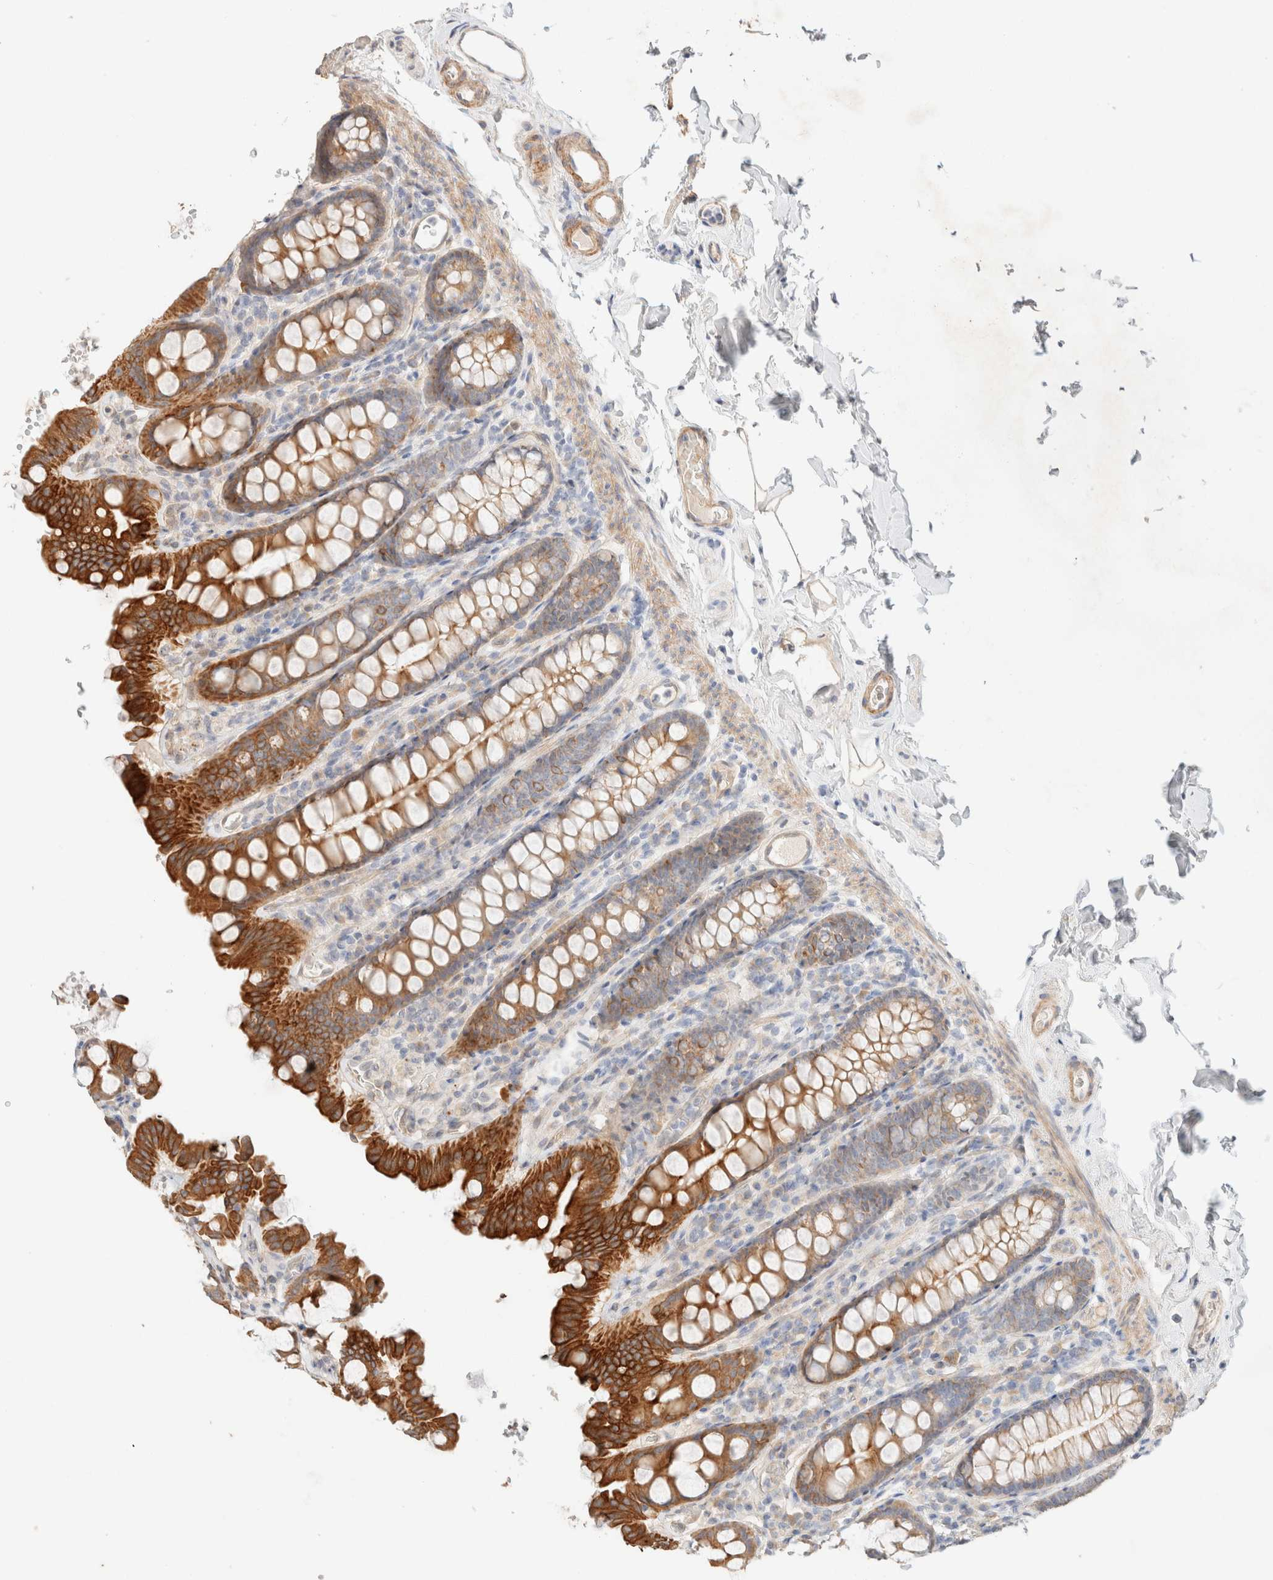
{"staining": {"intensity": "weak", "quantity": ">75%", "location": "cytoplasmic/membranous"}, "tissue": "colon", "cell_type": "Endothelial cells", "image_type": "normal", "snomed": [{"axis": "morphology", "description": "Normal tissue, NOS"}, {"axis": "topography", "description": "Colon"}, {"axis": "topography", "description": "Peripheral nerve tissue"}], "caption": "This is a photomicrograph of immunohistochemistry (IHC) staining of benign colon, which shows weak staining in the cytoplasmic/membranous of endothelial cells.", "gene": "CSNK1E", "patient": {"sex": "female", "age": 61}}